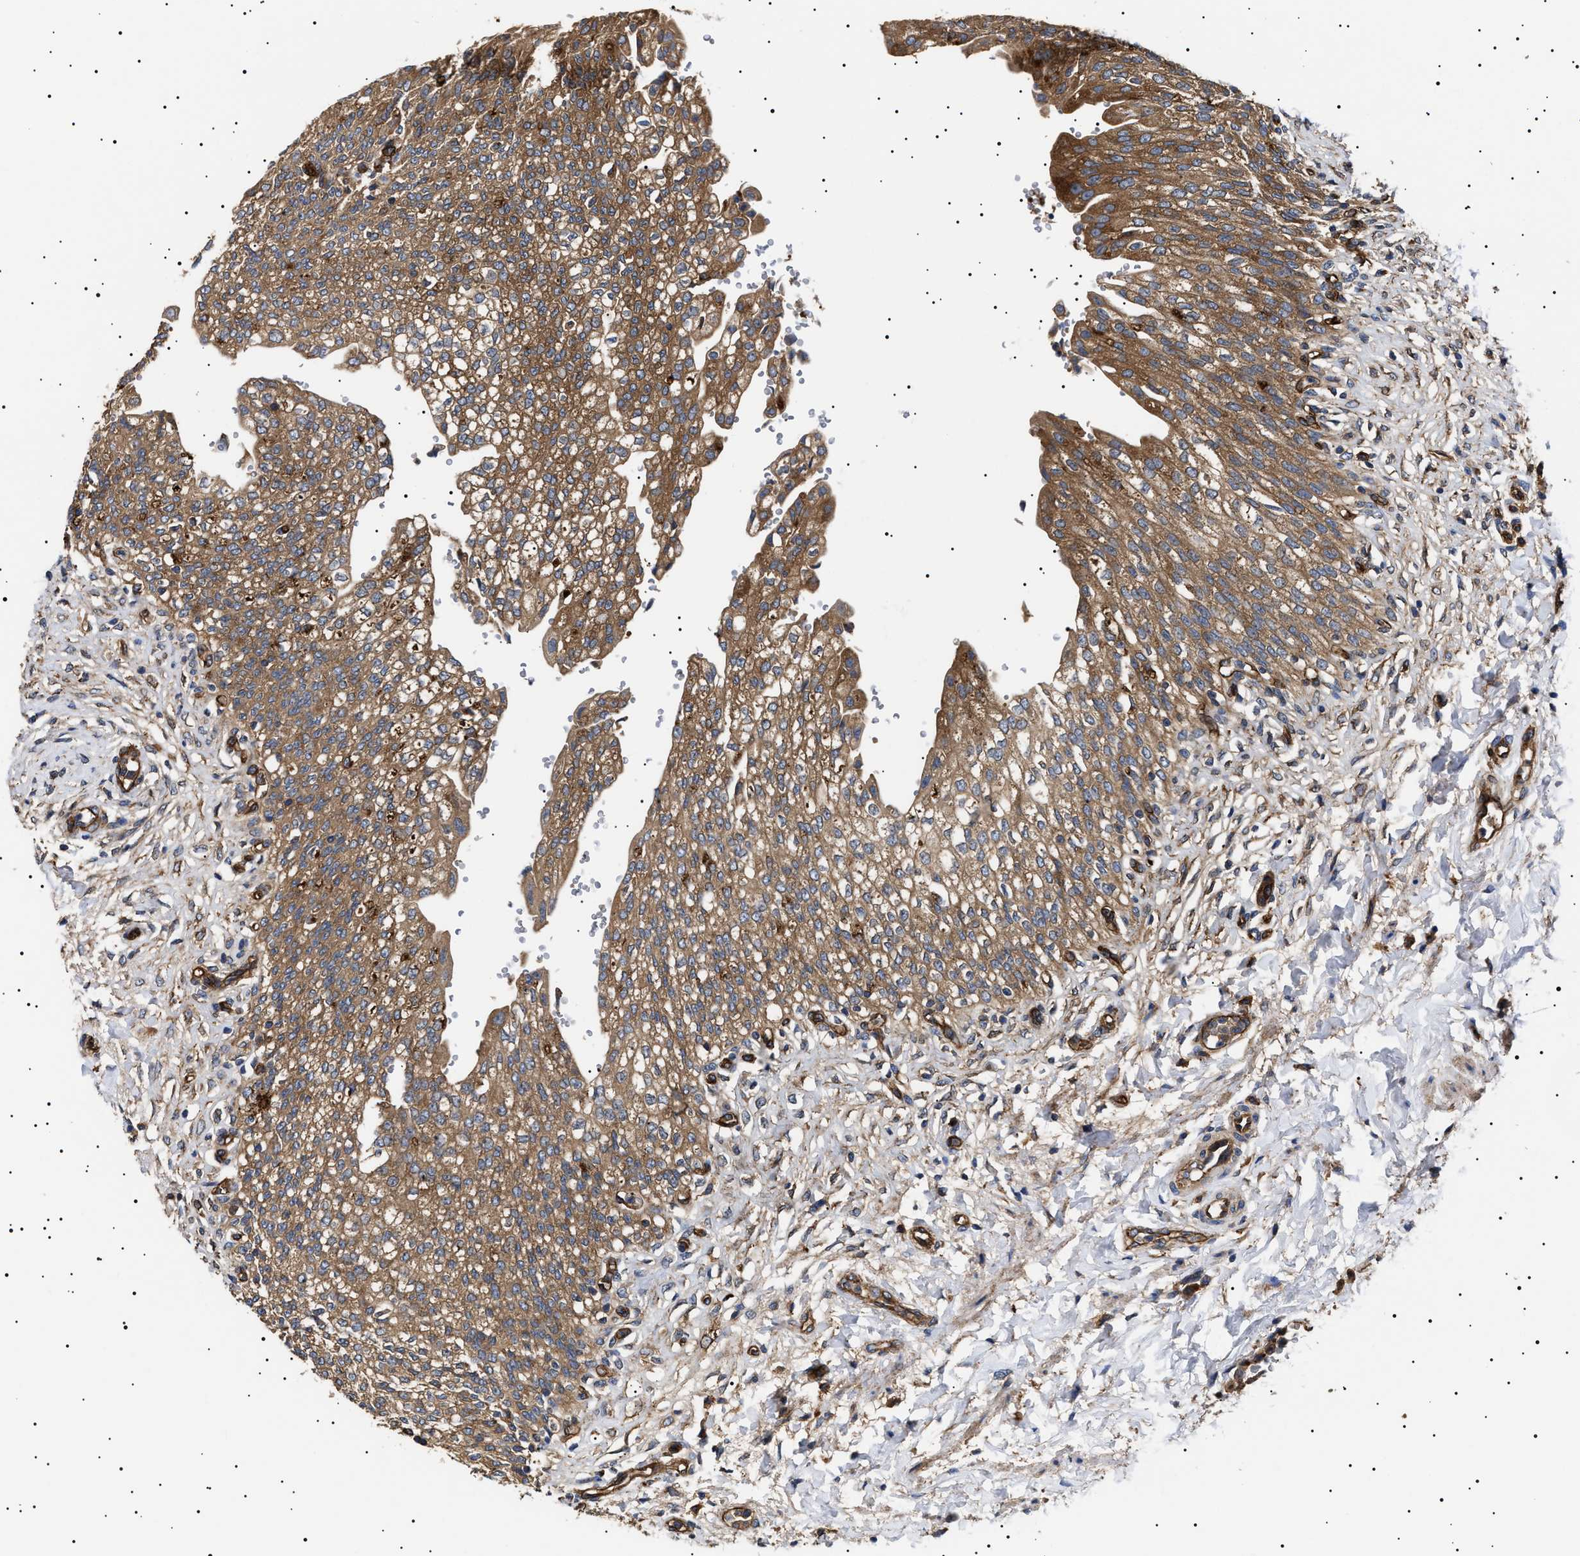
{"staining": {"intensity": "strong", "quantity": ">75%", "location": "cytoplasmic/membranous"}, "tissue": "urinary bladder", "cell_type": "Urothelial cells", "image_type": "normal", "snomed": [{"axis": "morphology", "description": "Urothelial carcinoma, High grade"}, {"axis": "topography", "description": "Urinary bladder"}], "caption": "Approximately >75% of urothelial cells in unremarkable human urinary bladder show strong cytoplasmic/membranous protein expression as visualized by brown immunohistochemical staining.", "gene": "TPP2", "patient": {"sex": "male", "age": 46}}